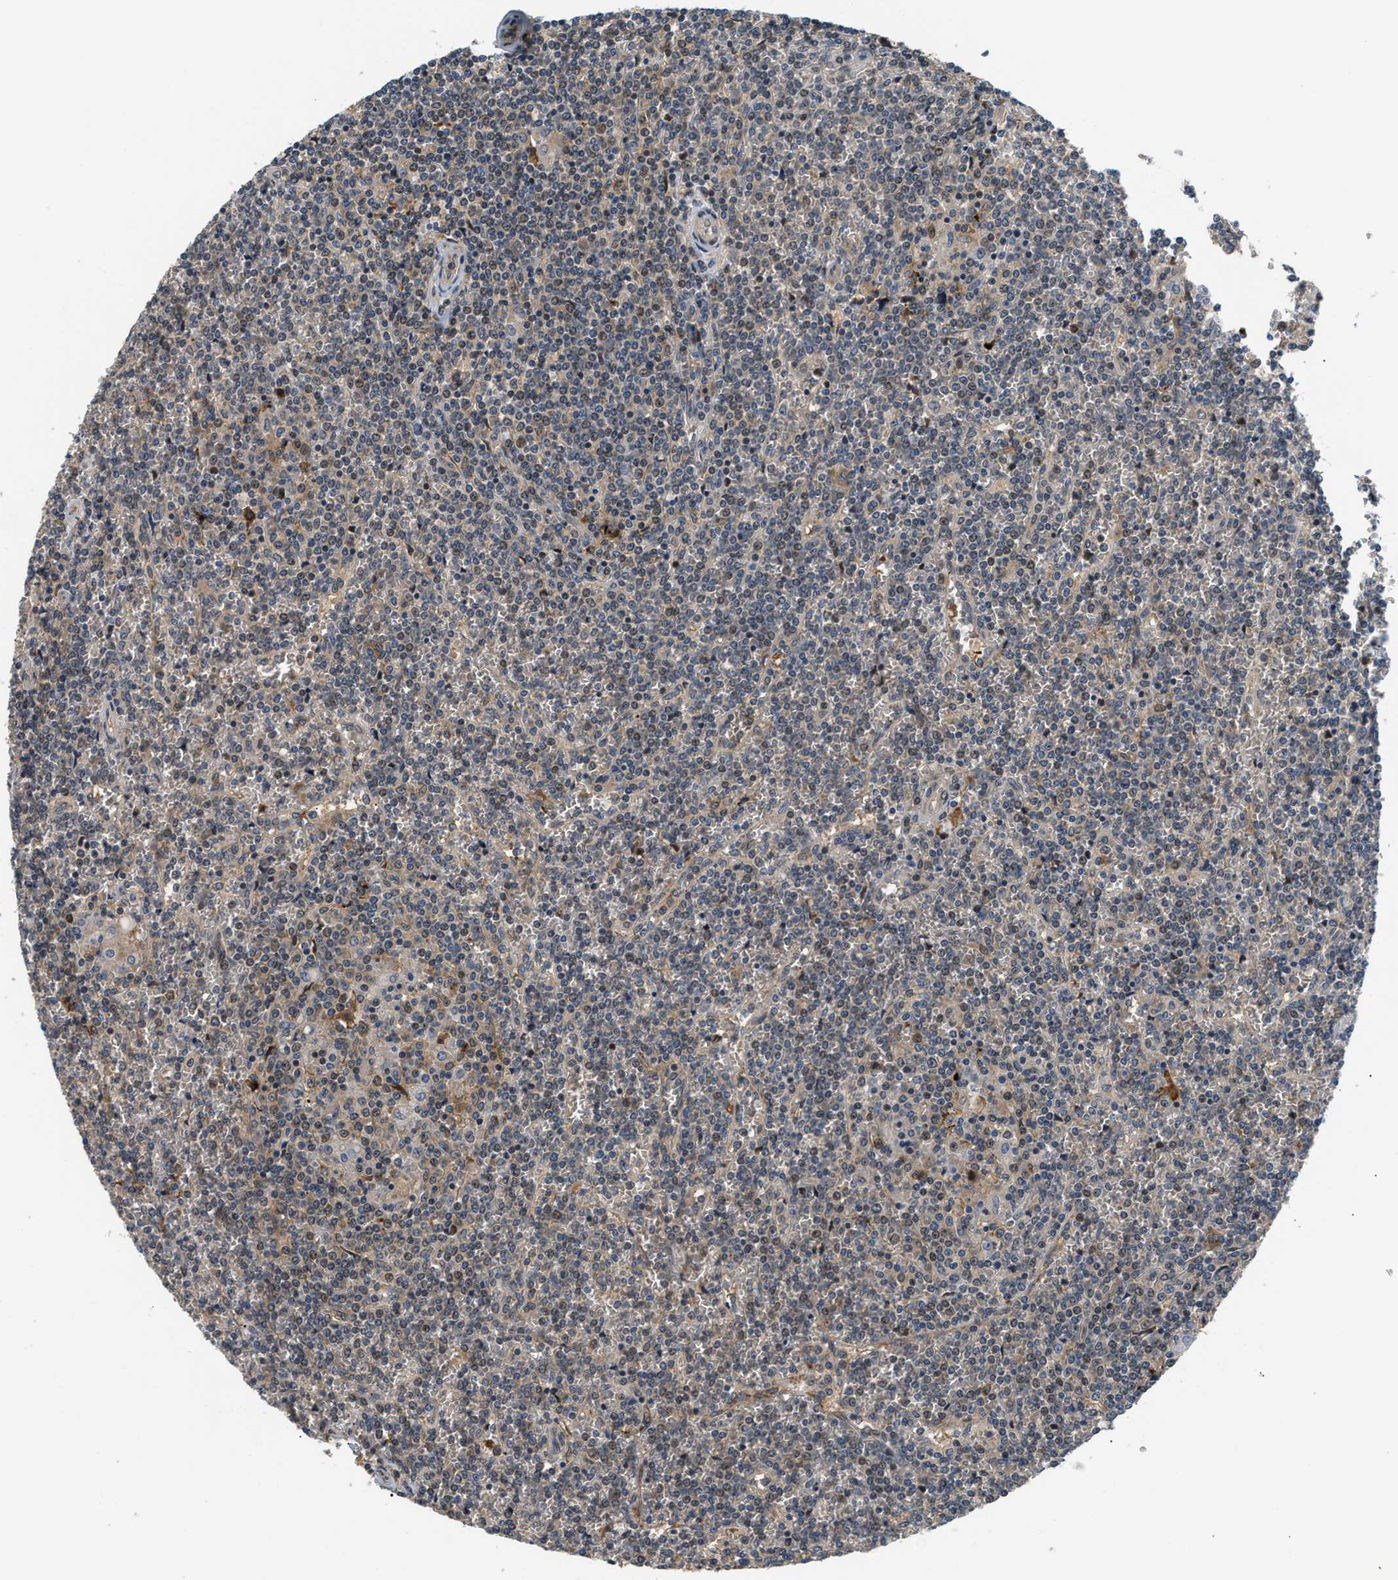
{"staining": {"intensity": "weak", "quantity": "<25%", "location": "cytoplasmic/membranous,nuclear"}, "tissue": "lymphoma", "cell_type": "Tumor cells", "image_type": "cancer", "snomed": [{"axis": "morphology", "description": "Malignant lymphoma, non-Hodgkin's type, Low grade"}, {"axis": "topography", "description": "Spleen"}], "caption": "This is a micrograph of IHC staining of low-grade malignant lymphoma, non-Hodgkin's type, which shows no positivity in tumor cells.", "gene": "LARP6", "patient": {"sex": "female", "age": 19}}